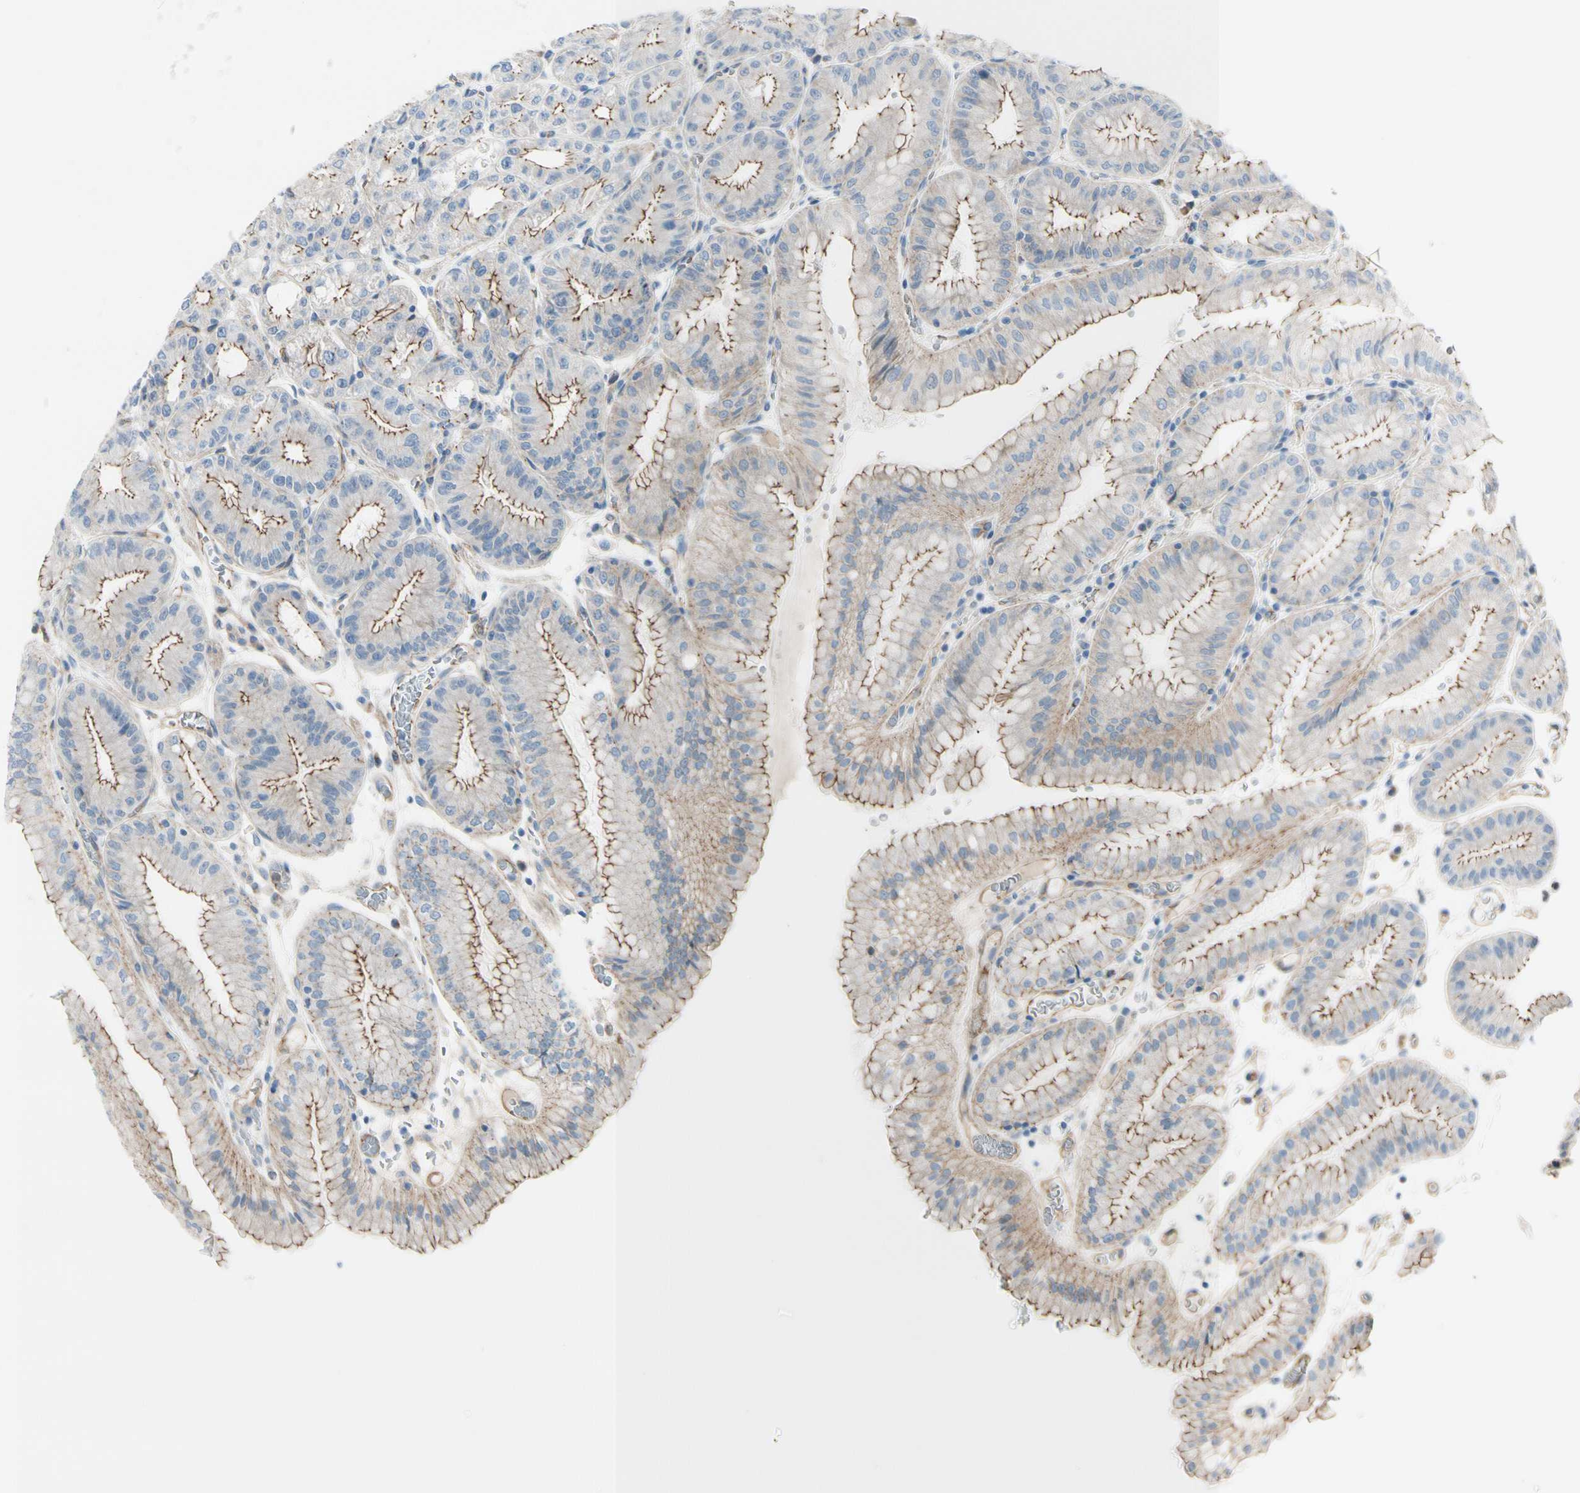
{"staining": {"intensity": "strong", "quantity": "<25%", "location": "cytoplasmic/membranous"}, "tissue": "stomach", "cell_type": "Glandular cells", "image_type": "normal", "snomed": [{"axis": "morphology", "description": "Normal tissue, NOS"}, {"axis": "topography", "description": "Stomach, lower"}], "caption": "Brown immunohistochemical staining in unremarkable stomach demonstrates strong cytoplasmic/membranous staining in approximately <25% of glandular cells.", "gene": "TJP1", "patient": {"sex": "male", "age": 71}}